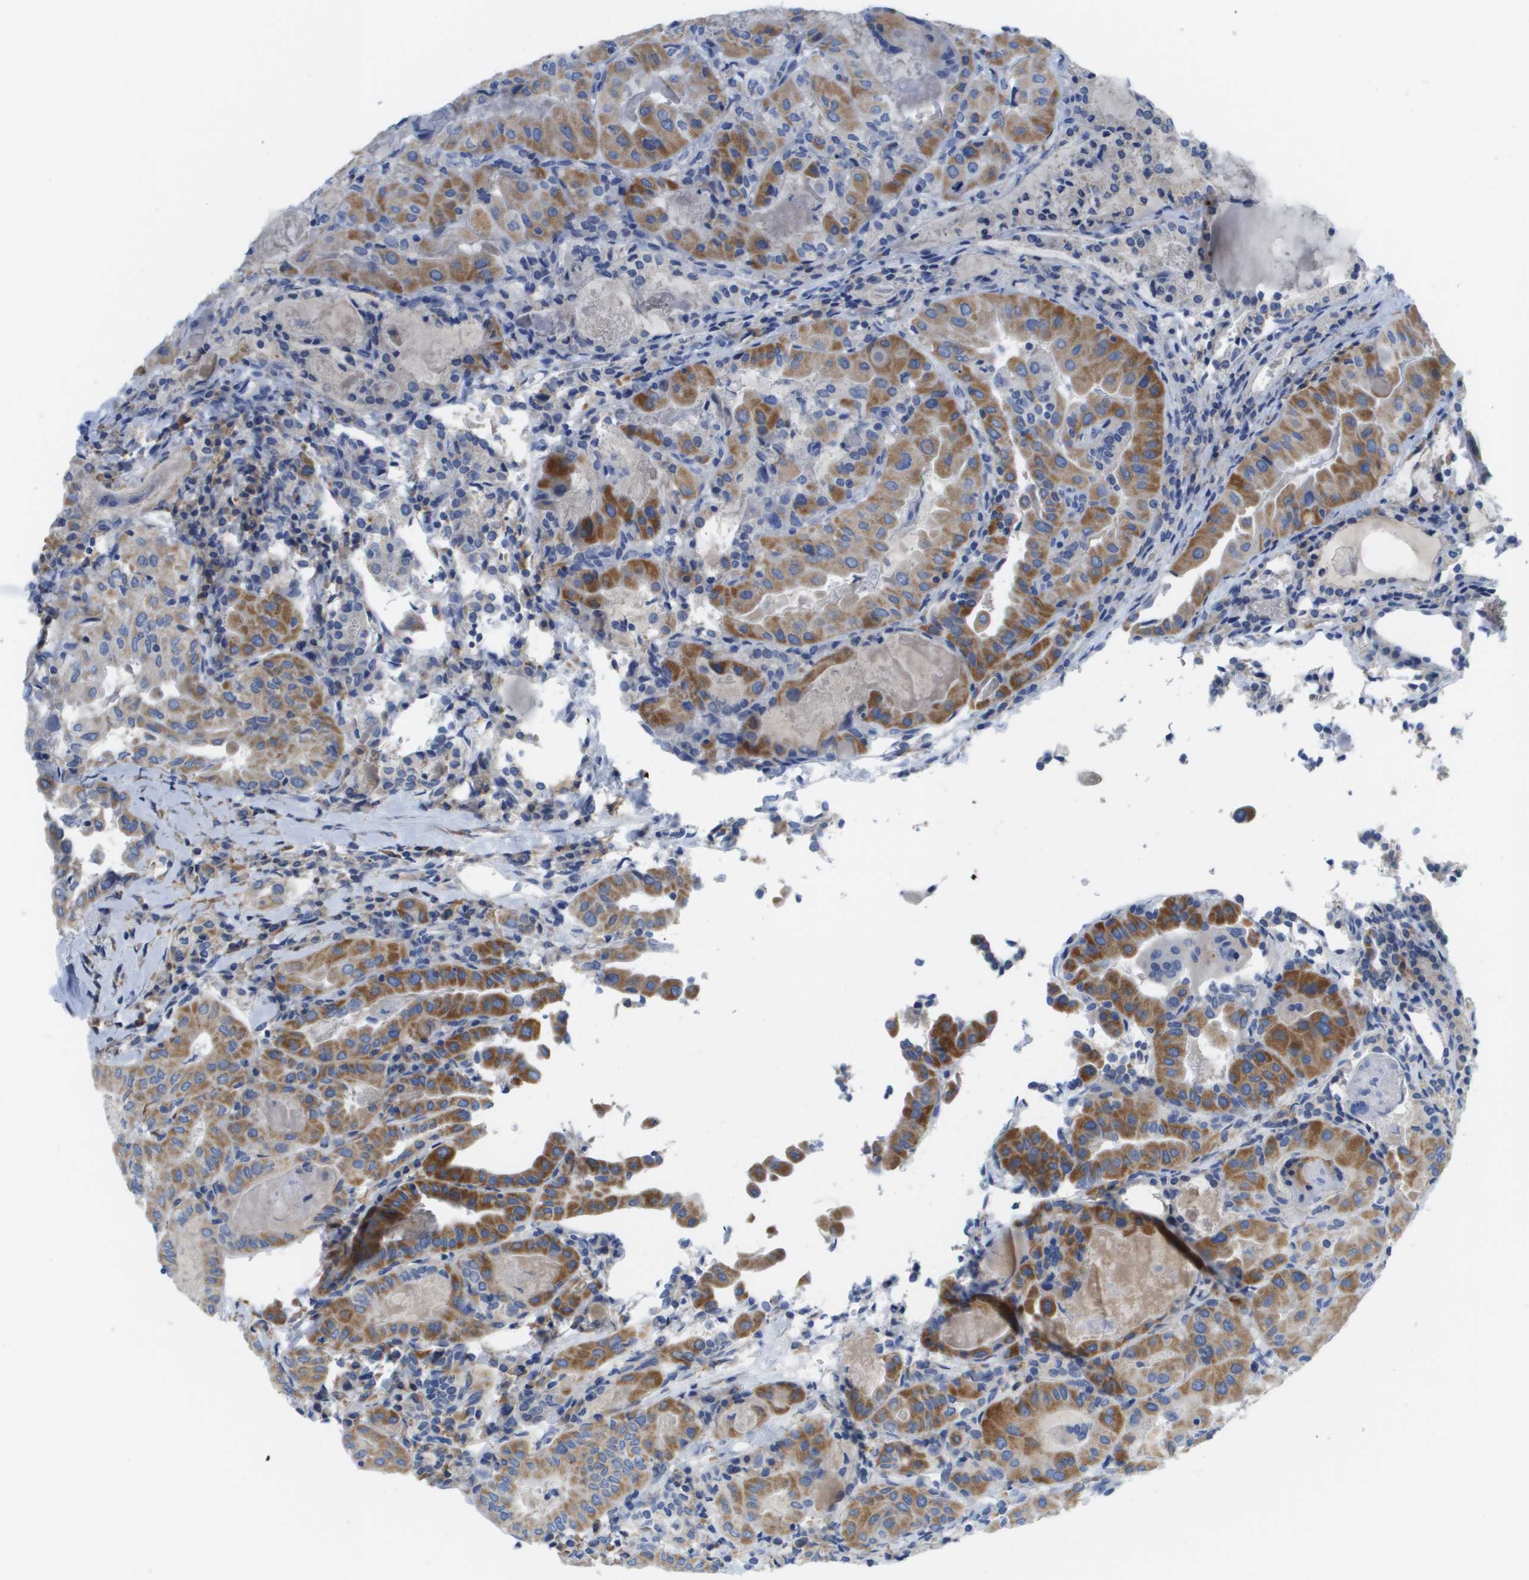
{"staining": {"intensity": "moderate", "quantity": ">75%", "location": "cytoplasmic/membranous"}, "tissue": "thyroid cancer", "cell_type": "Tumor cells", "image_type": "cancer", "snomed": [{"axis": "morphology", "description": "Papillary adenocarcinoma, NOS"}, {"axis": "topography", "description": "Thyroid gland"}], "caption": "IHC image of neoplastic tissue: human thyroid cancer stained using IHC exhibits medium levels of moderate protein expression localized specifically in the cytoplasmic/membranous of tumor cells, appearing as a cytoplasmic/membranous brown color.", "gene": "MS4A1", "patient": {"sex": "female", "age": 42}}